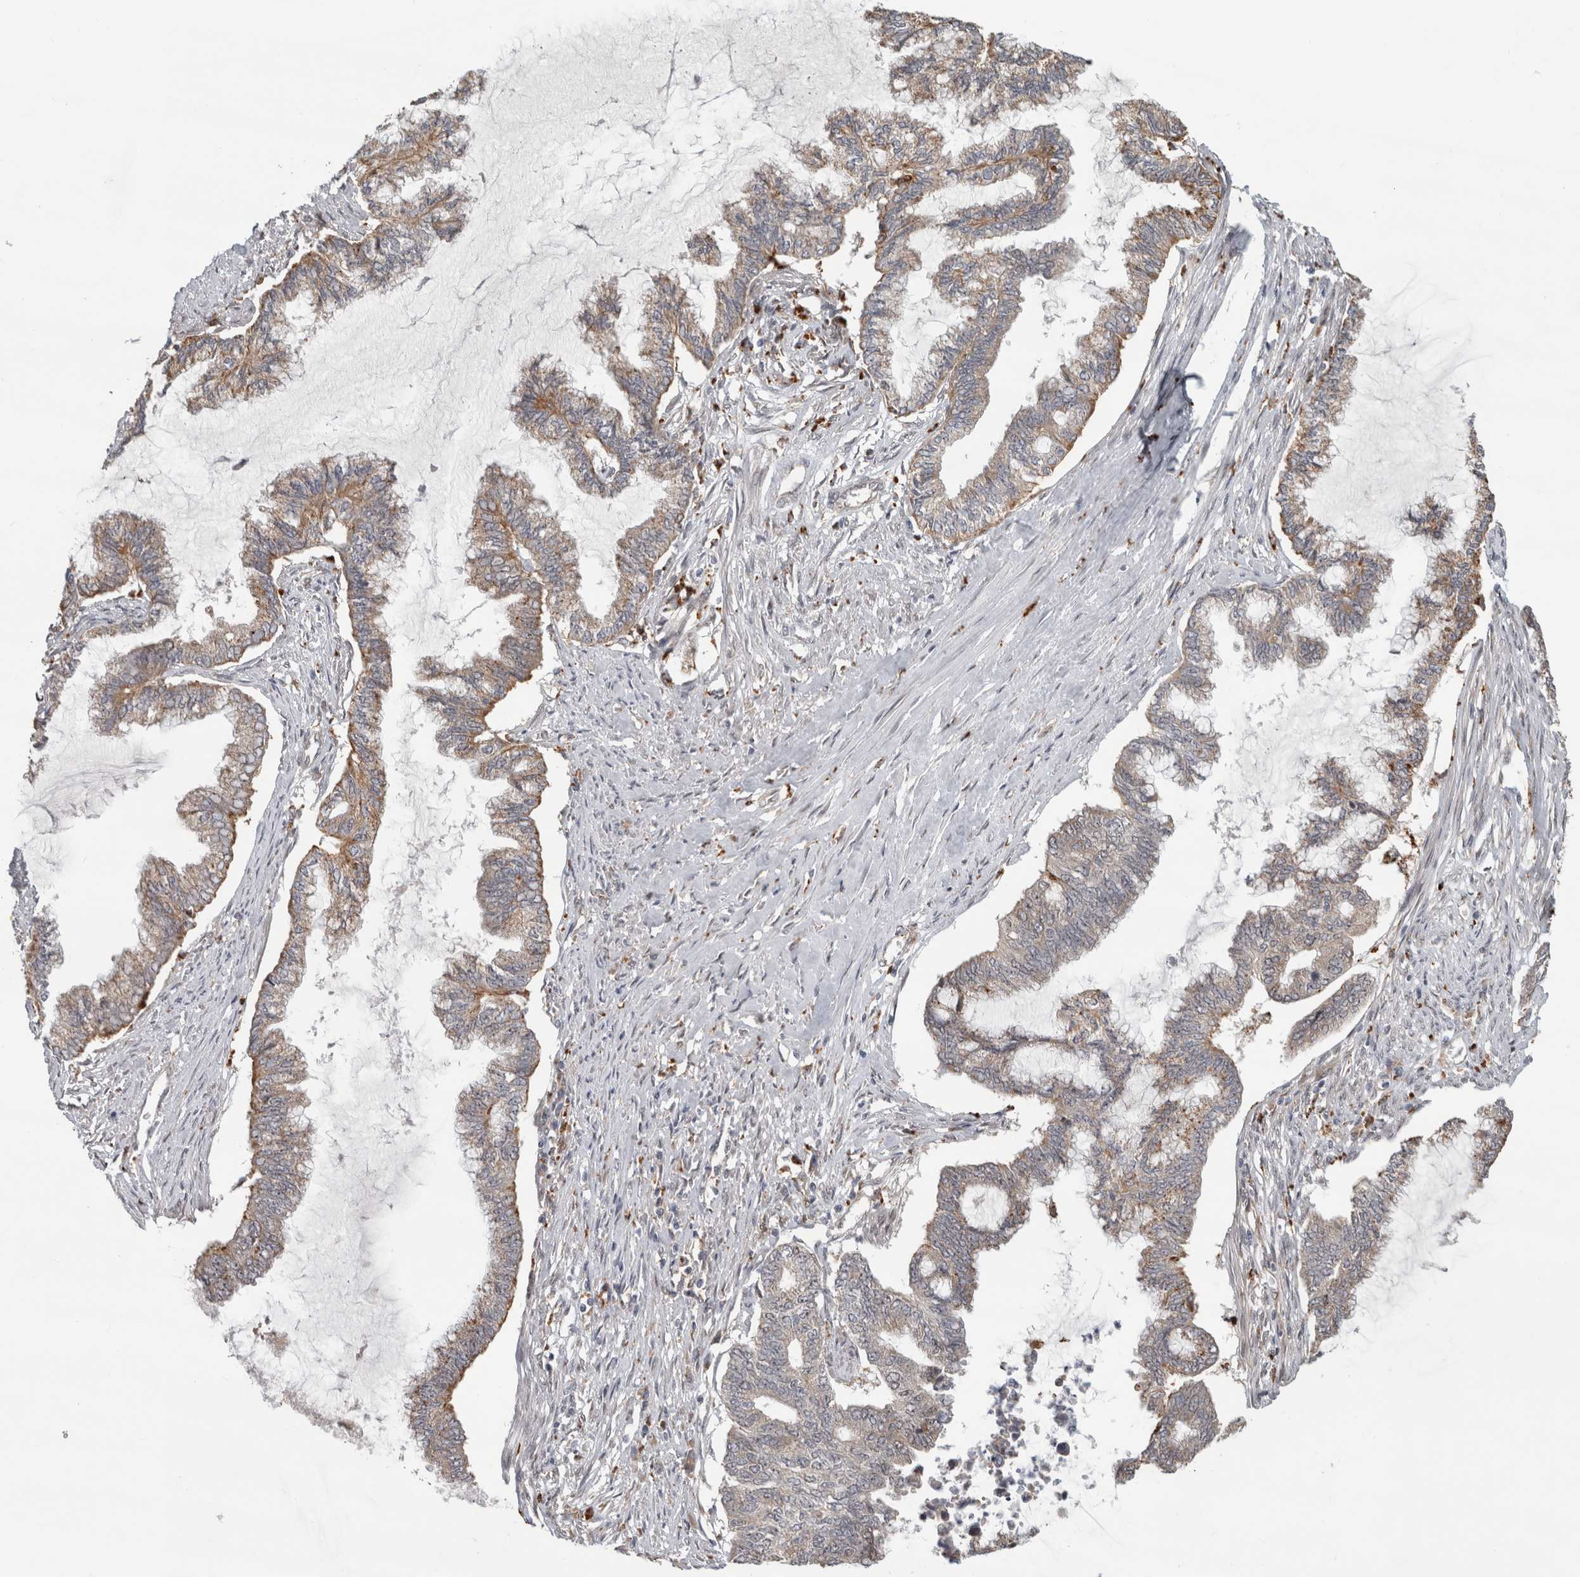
{"staining": {"intensity": "weak", "quantity": "25%-75%", "location": "cytoplasmic/membranous"}, "tissue": "endometrial cancer", "cell_type": "Tumor cells", "image_type": "cancer", "snomed": [{"axis": "morphology", "description": "Adenocarcinoma, NOS"}, {"axis": "topography", "description": "Endometrium"}], "caption": "High-magnification brightfield microscopy of endometrial adenocarcinoma stained with DAB (3,3'-diaminobenzidine) (brown) and counterstained with hematoxylin (blue). tumor cells exhibit weak cytoplasmic/membranous expression is present in about25%-75% of cells.", "gene": "NAB2", "patient": {"sex": "female", "age": 86}}